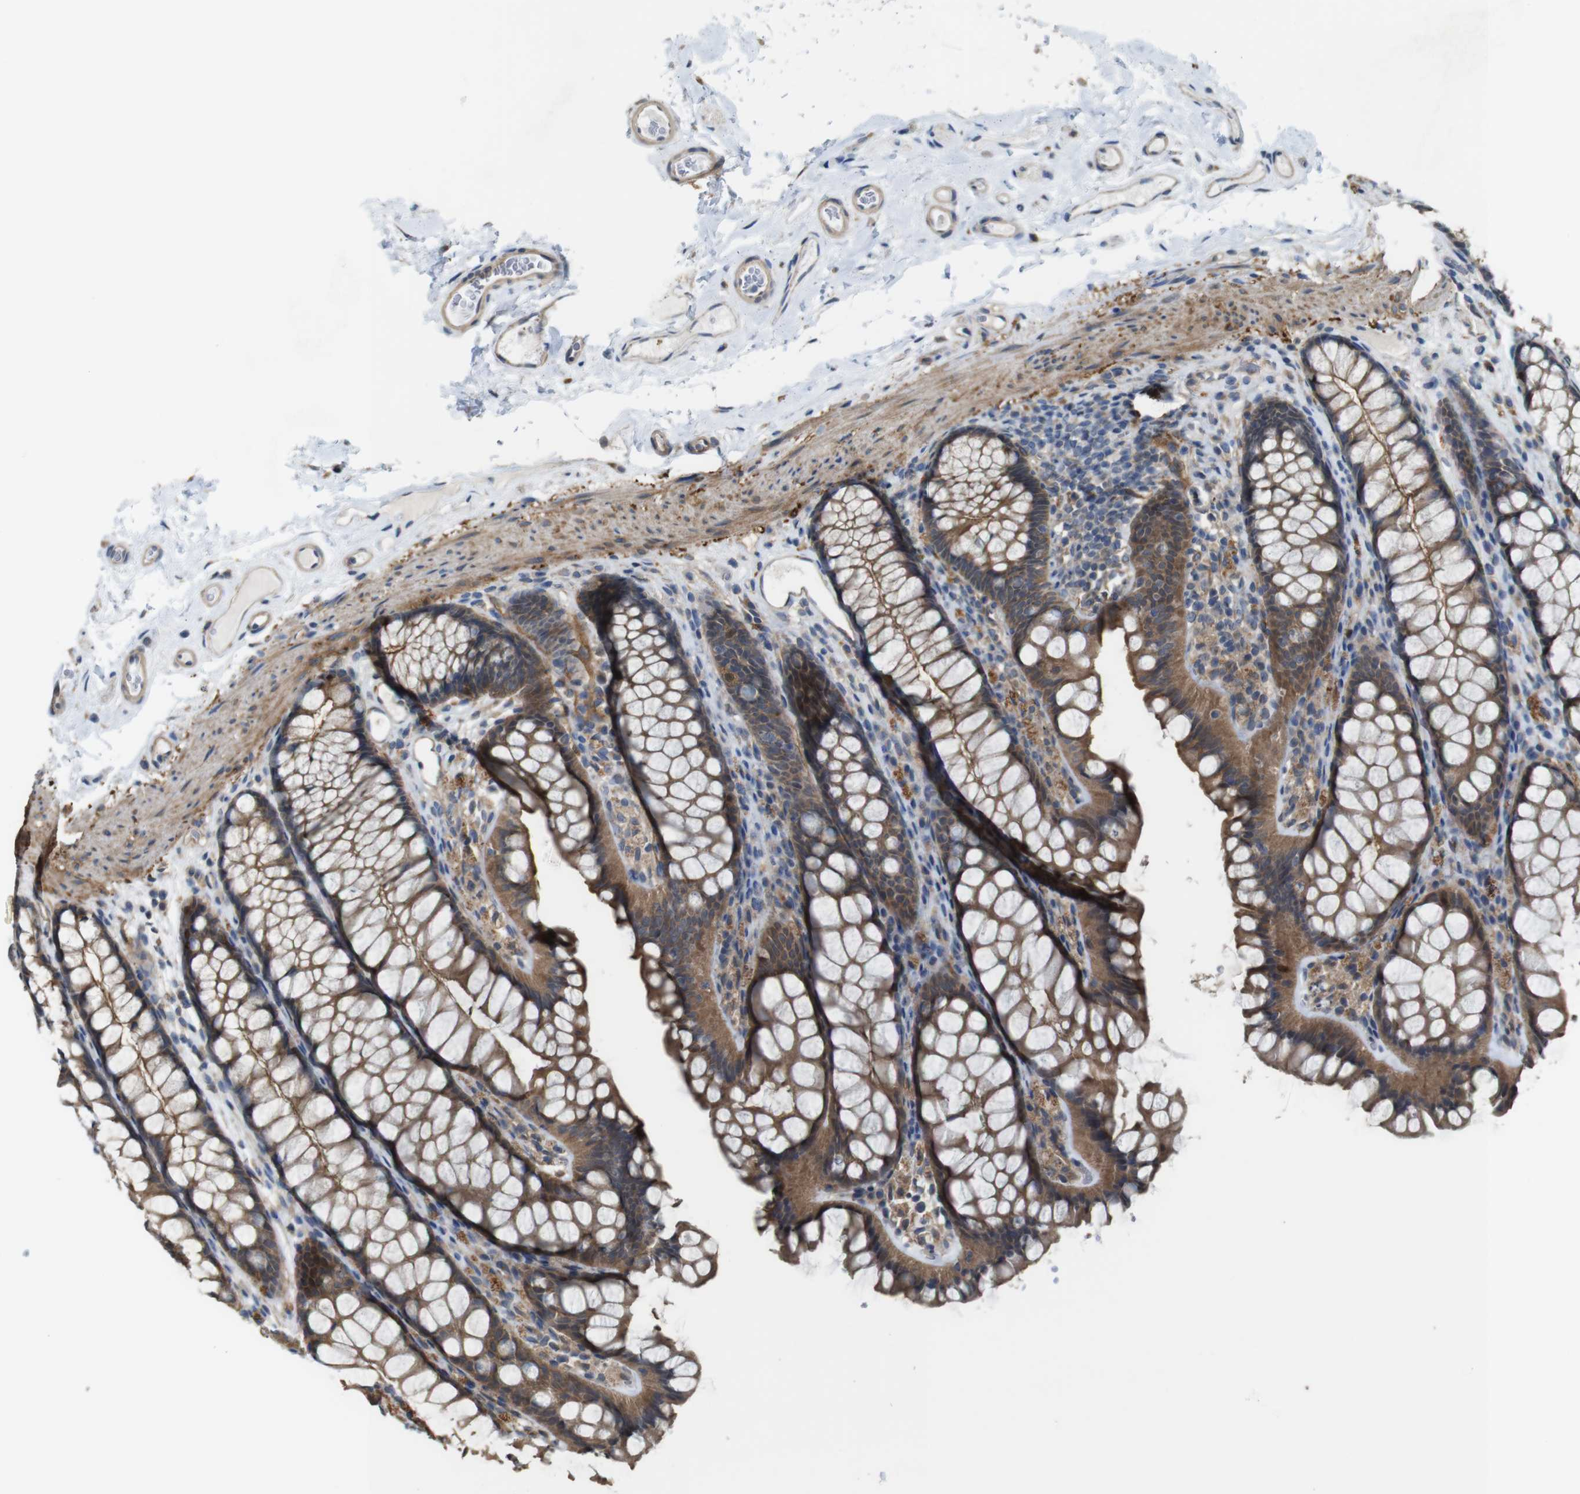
{"staining": {"intensity": "weak", "quantity": ">75%", "location": "cytoplasmic/membranous"}, "tissue": "colon", "cell_type": "Endothelial cells", "image_type": "normal", "snomed": [{"axis": "morphology", "description": "Normal tissue, NOS"}, {"axis": "topography", "description": "Colon"}], "caption": "Immunohistochemical staining of unremarkable colon reveals >75% levels of weak cytoplasmic/membranous protein staining in about >75% of endothelial cells.", "gene": "CDC34", "patient": {"sex": "female", "age": 55}}